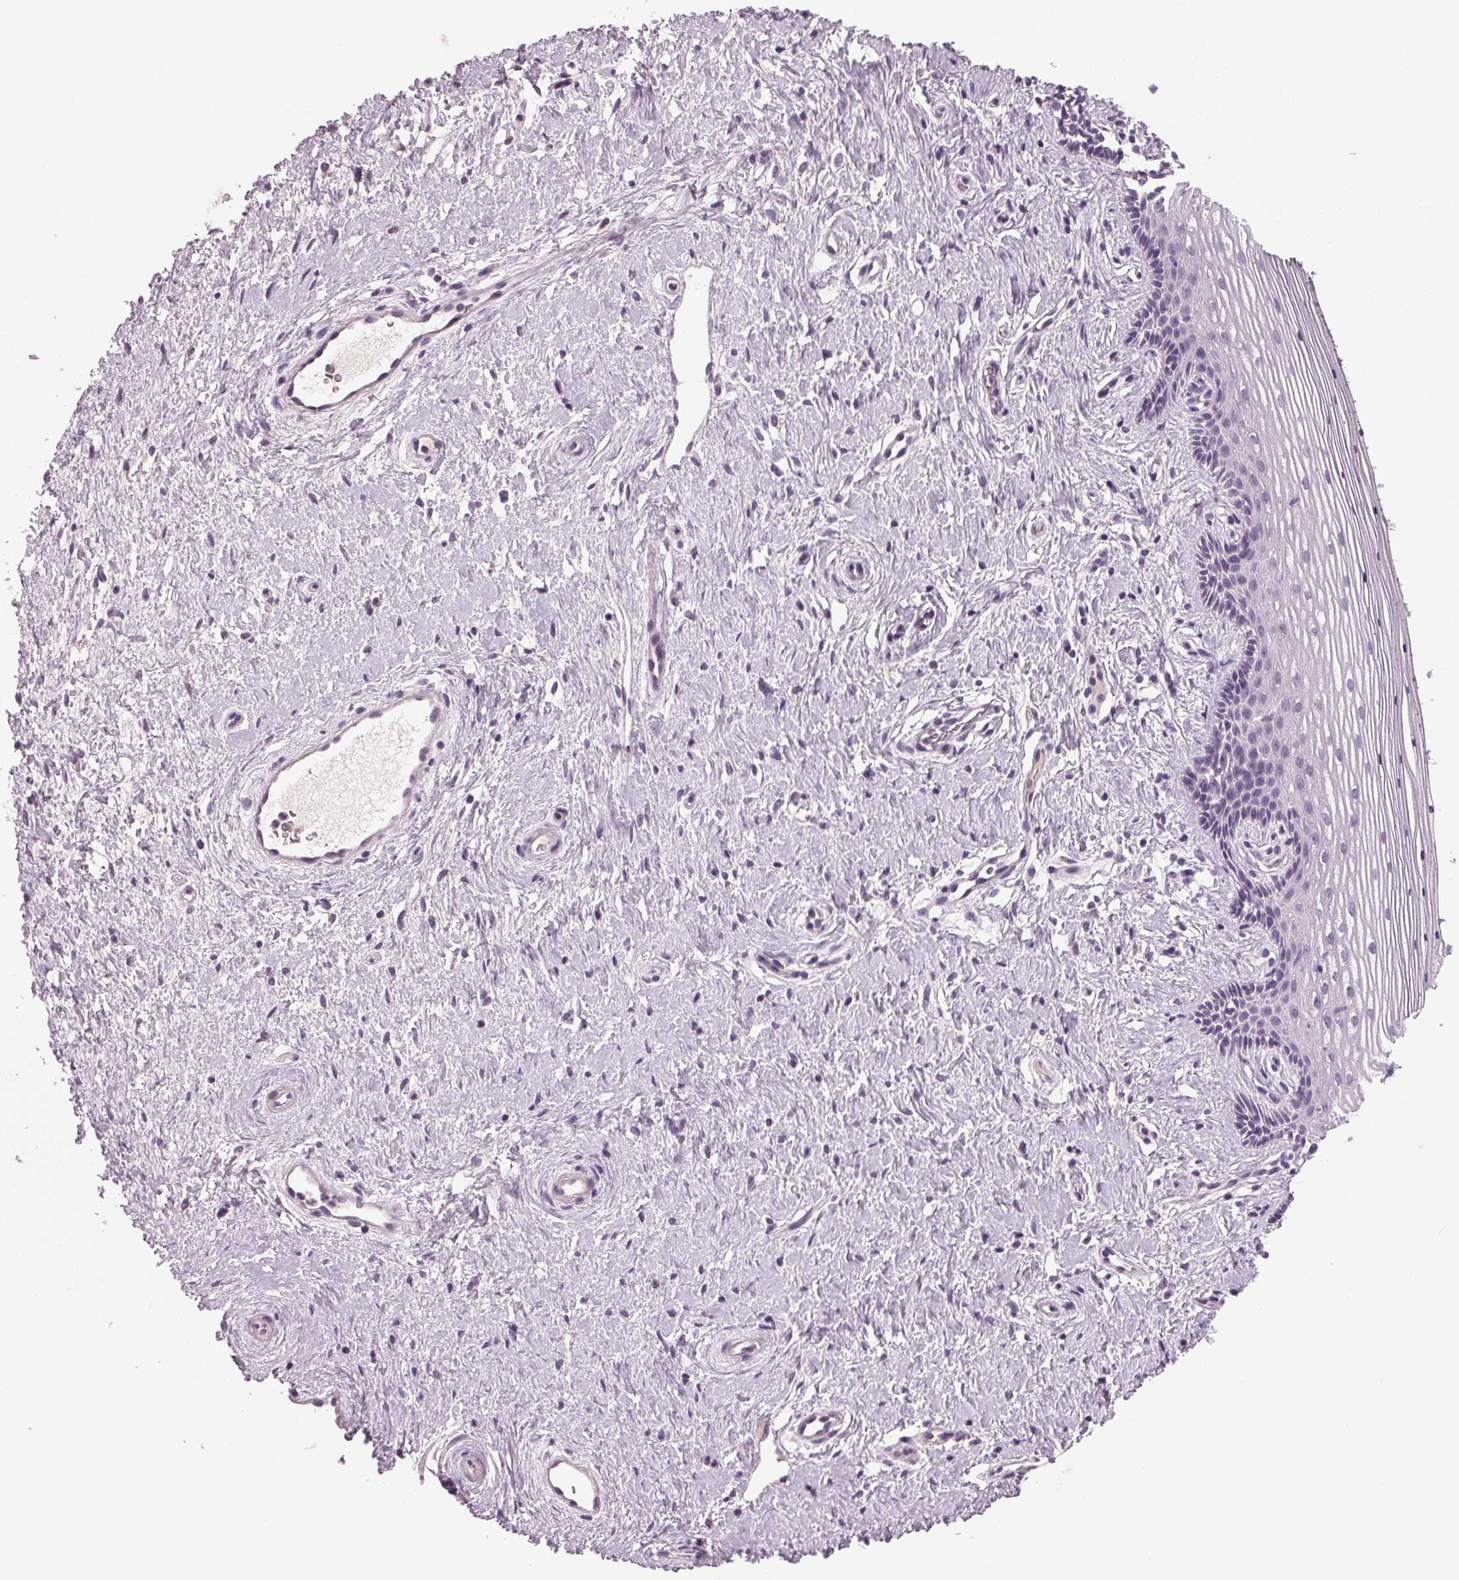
{"staining": {"intensity": "negative", "quantity": "none", "location": "none"}, "tissue": "vagina", "cell_type": "Squamous epithelial cells", "image_type": "normal", "snomed": [{"axis": "morphology", "description": "Normal tissue, NOS"}, {"axis": "topography", "description": "Vagina"}], "caption": "Histopathology image shows no significant protein expression in squamous epithelial cells of normal vagina.", "gene": "DNAH12", "patient": {"sex": "female", "age": 42}}